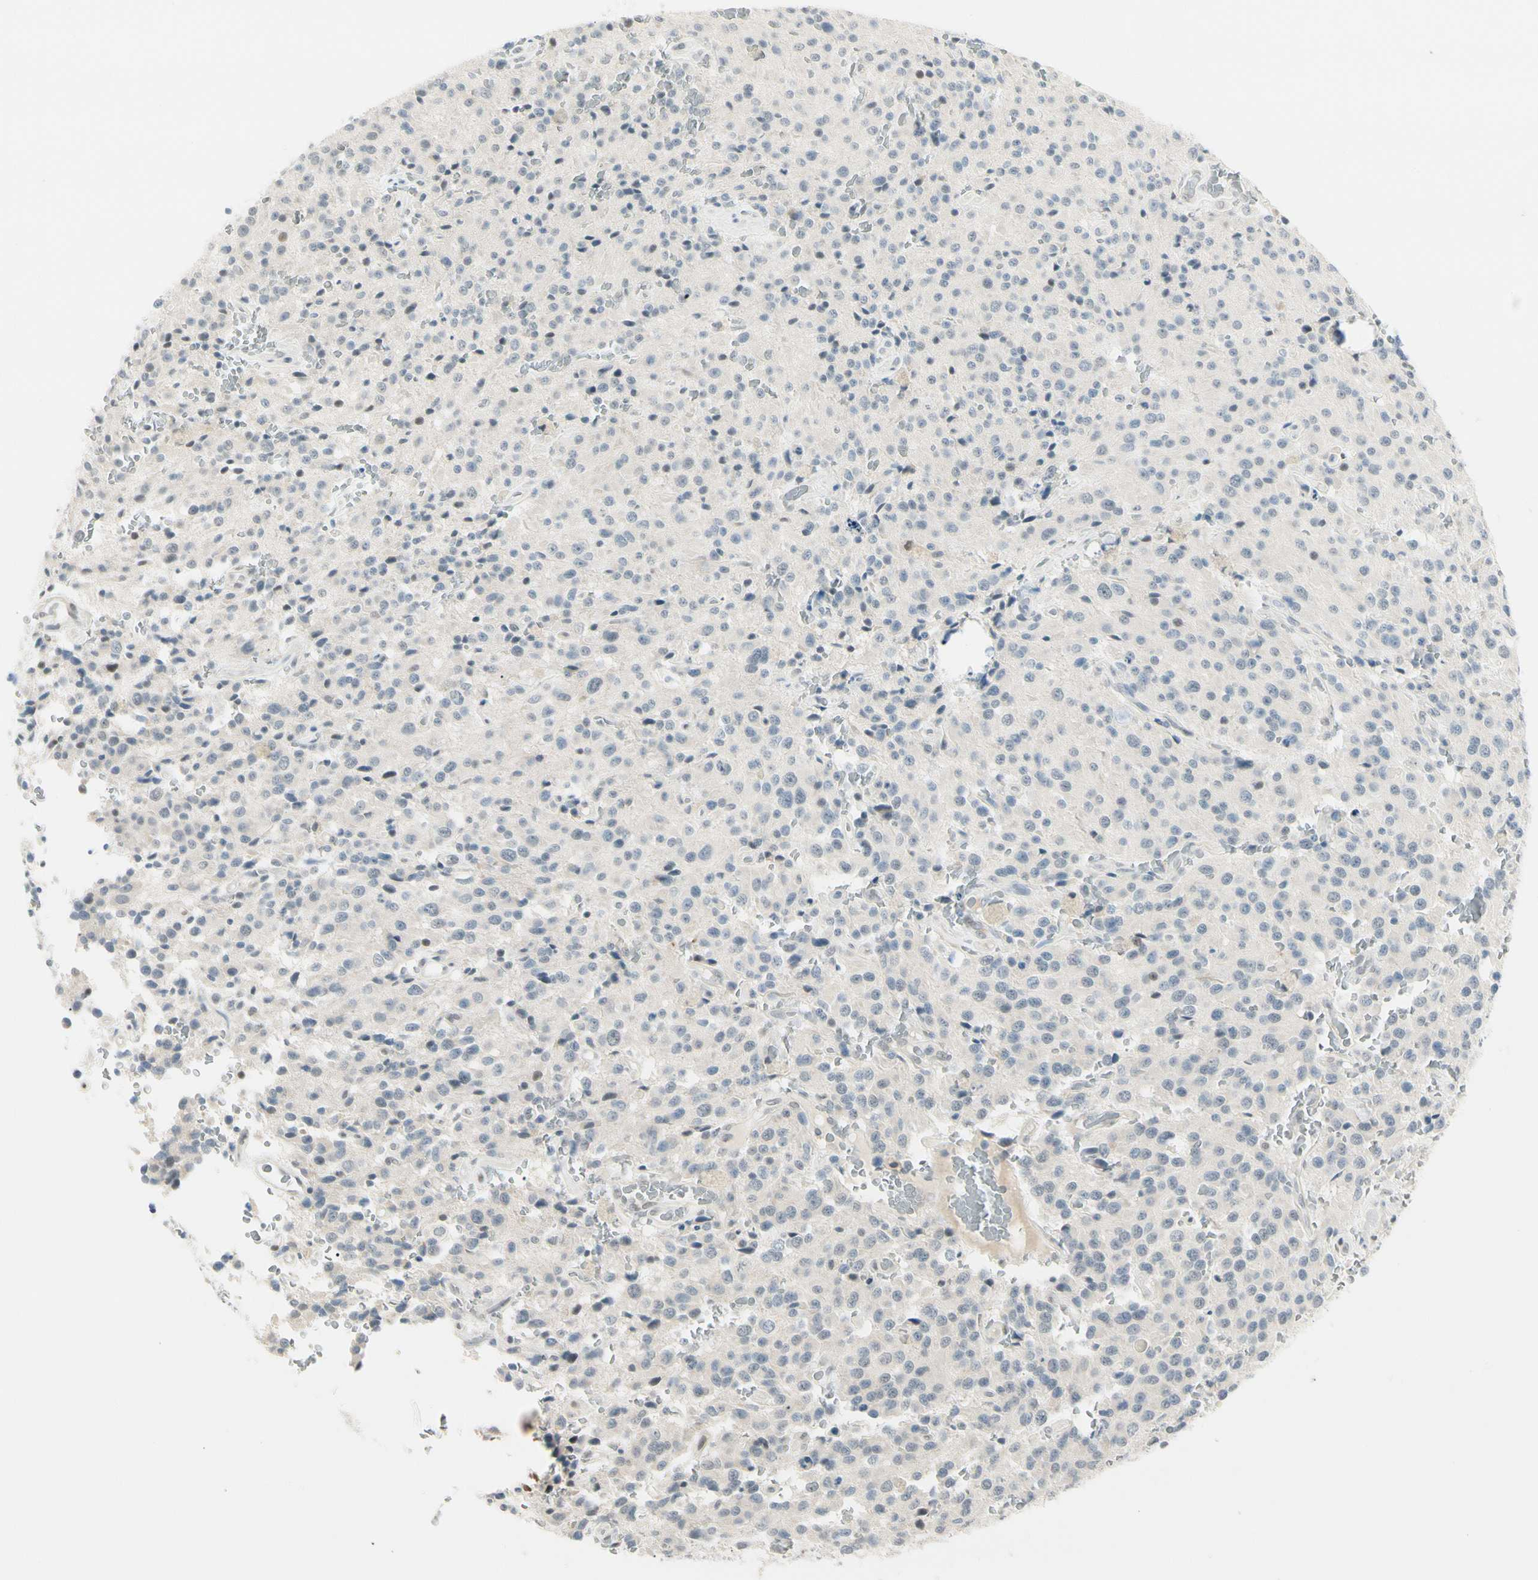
{"staining": {"intensity": "negative", "quantity": "none", "location": "none"}, "tissue": "glioma", "cell_type": "Tumor cells", "image_type": "cancer", "snomed": [{"axis": "morphology", "description": "Glioma, malignant, Low grade"}, {"axis": "topography", "description": "Brain"}], "caption": "High magnification brightfield microscopy of malignant glioma (low-grade) stained with DAB (3,3'-diaminobenzidine) (brown) and counterstained with hematoxylin (blue): tumor cells show no significant positivity.", "gene": "ASPN", "patient": {"sex": "male", "age": 58}}